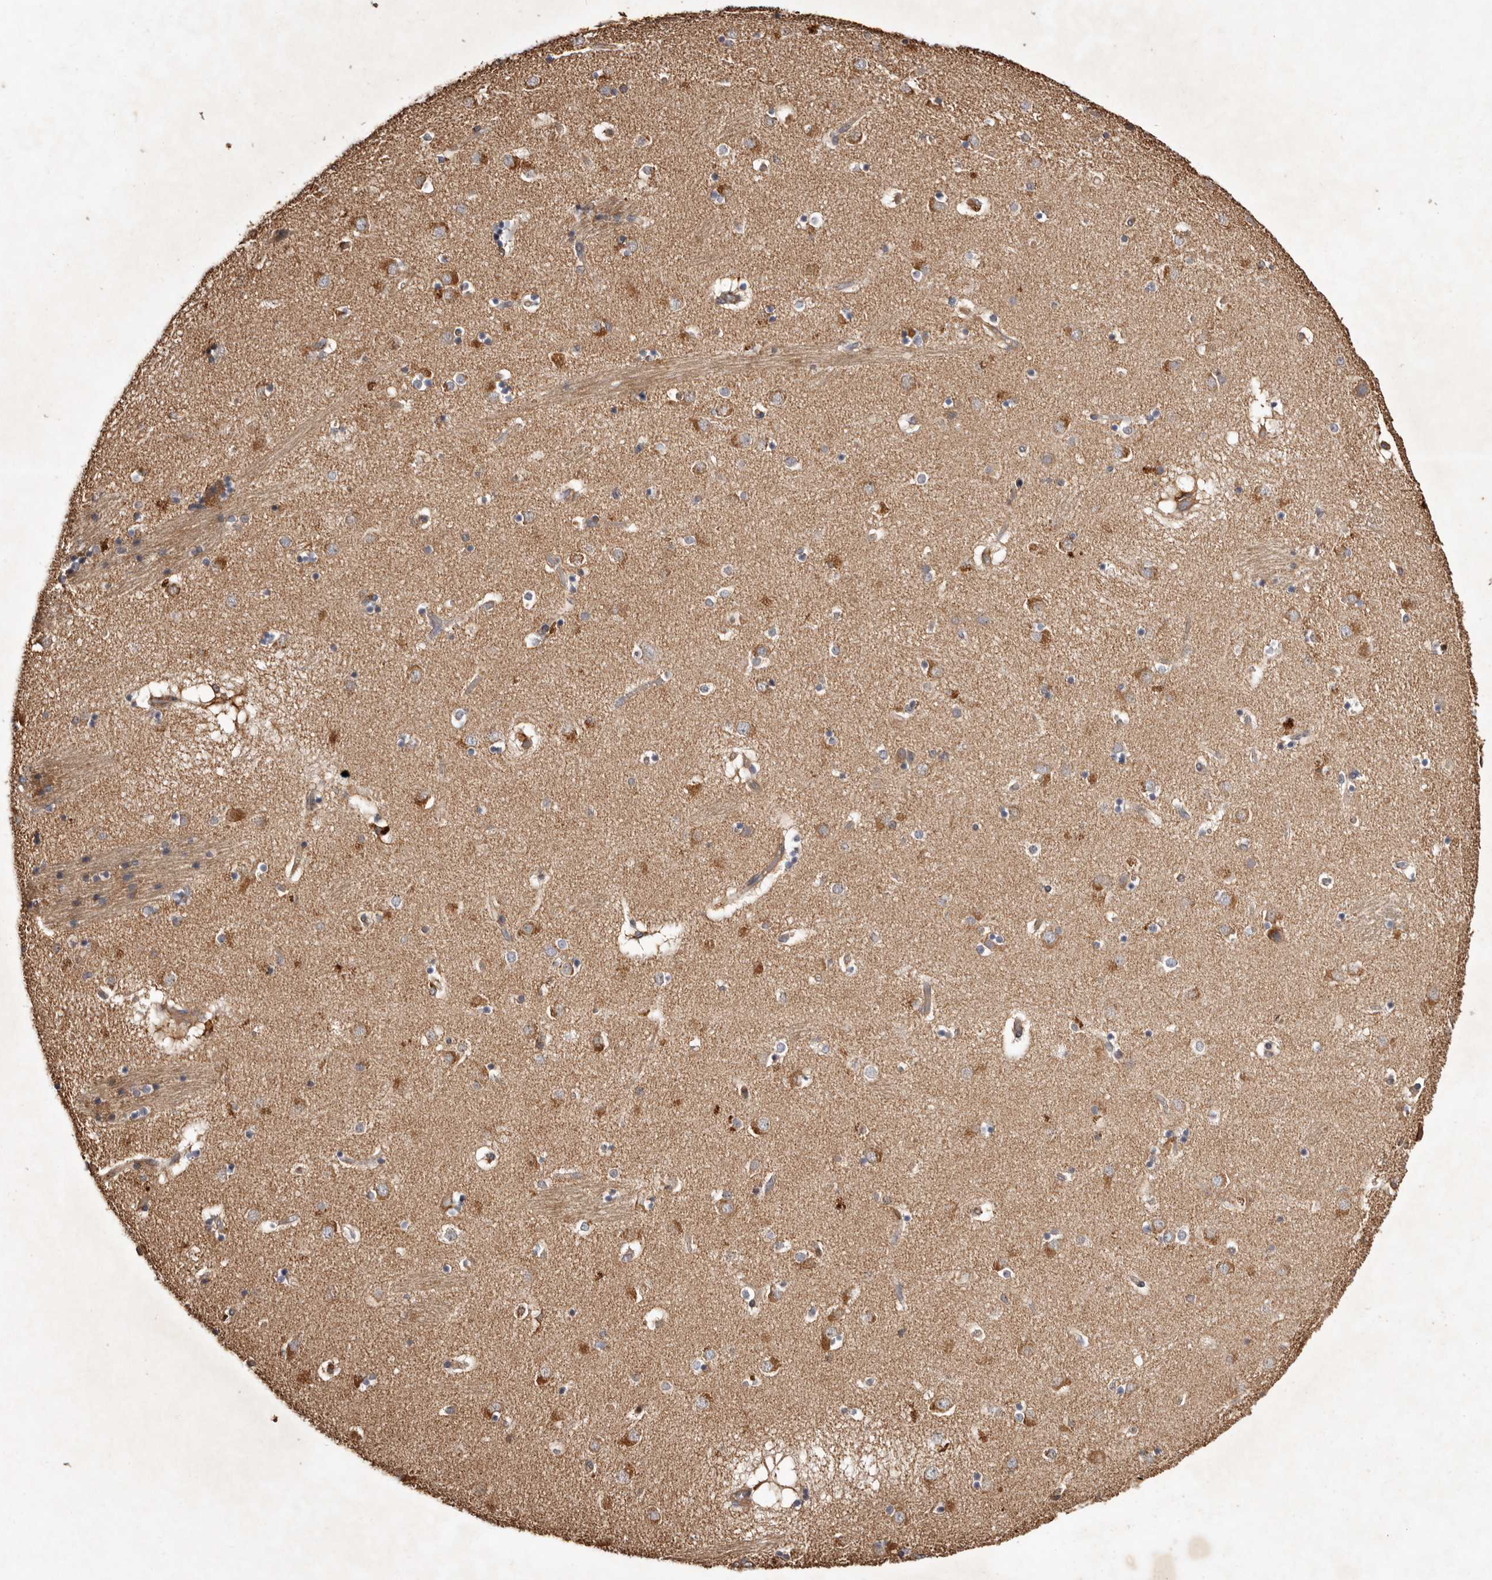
{"staining": {"intensity": "weak", "quantity": "25%-75%", "location": "cytoplasmic/membranous"}, "tissue": "caudate", "cell_type": "Glial cells", "image_type": "normal", "snomed": [{"axis": "morphology", "description": "Normal tissue, NOS"}, {"axis": "topography", "description": "Lateral ventricle wall"}], "caption": "Protein staining by immunohistochemistry (IHC) shows weak cytoplasmic/membranous expression in approximately 25%-75% of glial cells in unremarkable caudate. (DAB = brown stain, brightfield microscopy at high magnification).", "gene": "COQ8B", "patient": {"sex": "male", "age": 70}}